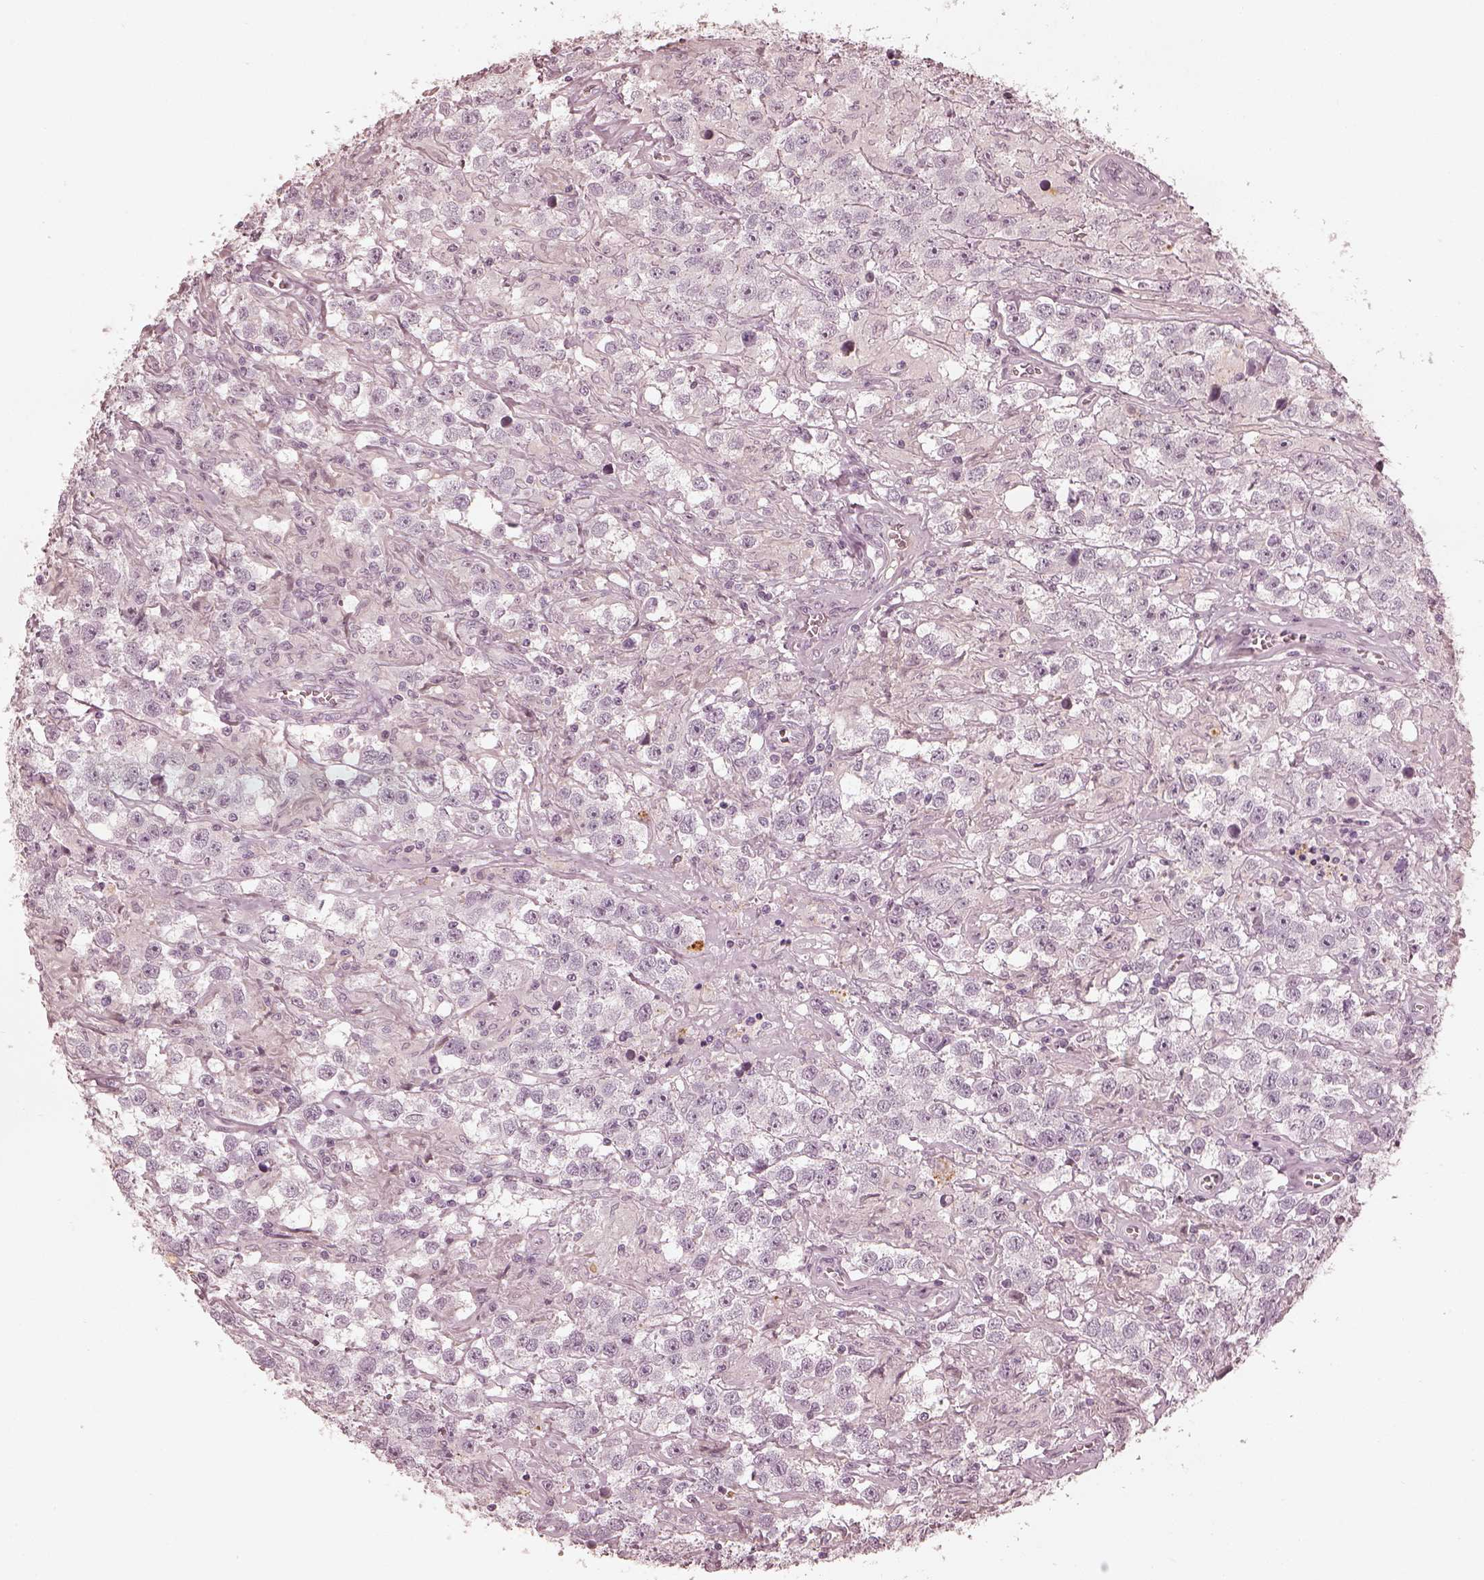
{"staining": {"intensity": "negative", "quantity": "none", "location": "none"}, "tissue": "testis cancer", "cell_type": "Tumor cells", "image_type": "cancer", "snomed": [{"axis": "morphology", "description": "Seminoma, NOS"}, {"axis": "topography", "description": "Testis"}], "caption": "High magnification brightfield microscopy of testis cancer stained with DAB (3,3'-diaminobenzidine) (brown) and counterstained with hematoxylin (blue): tumor cells show no significant positivity.", "gene": "ADRB3", "patient": {"sex": "male", "age": 43}}